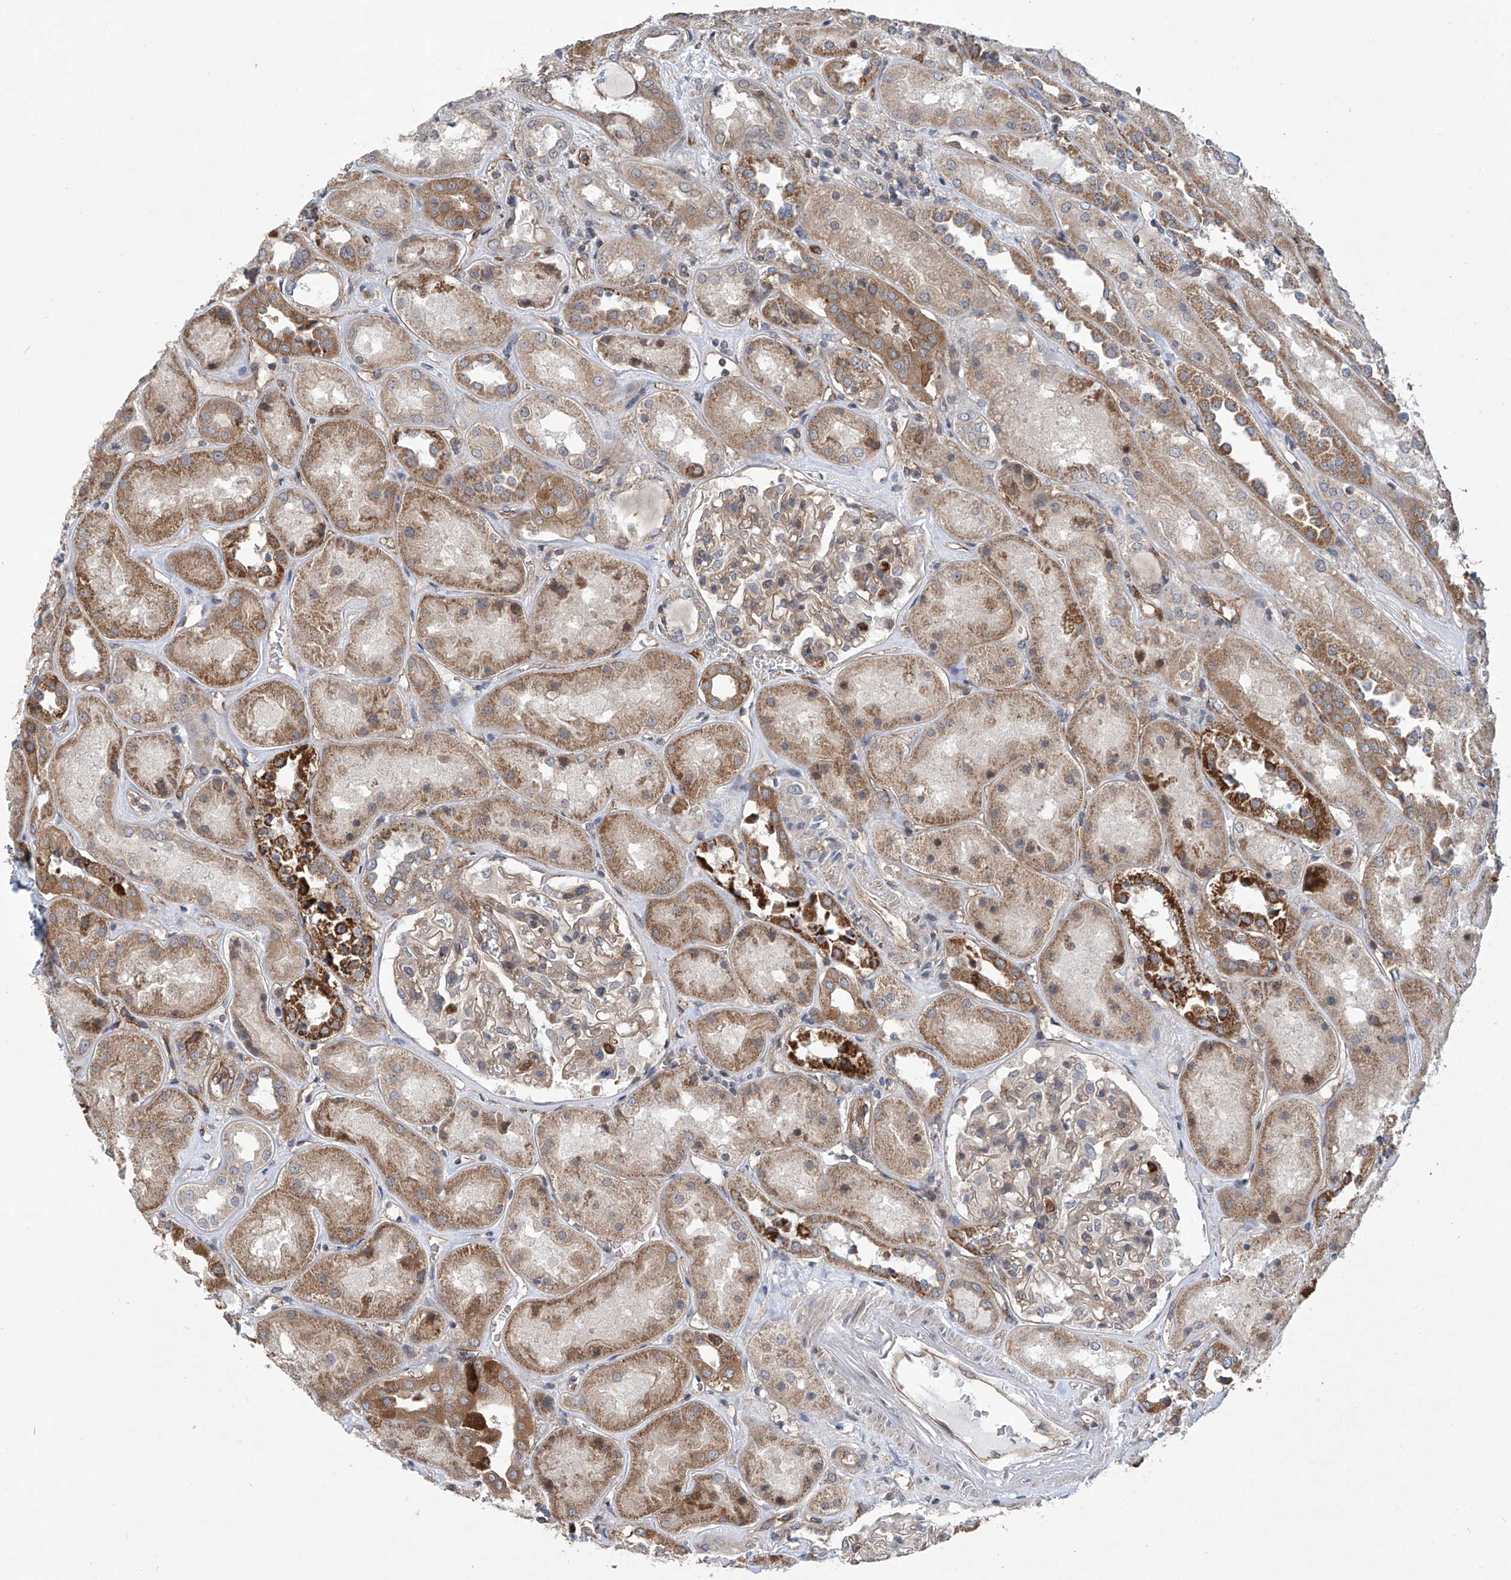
{"staining": {"intensity": "moderate", "quantity": "25%-75%", "location": "cytoplasmic/membranous"}, "tissue": "kidney", "cell_type": "Cells in glomeruli", "image_type": "normal", "snomed": [{"axis": "morphology", "description": "Normal tissue, NOS"}, {"axis": "topography", "description": "Kidney"}], "caption": "Benign kidney shows moderate cytoplasmic/membranous positivity in approximately 25%-75% of cells in glomeruli, visualized by immunohistochemistry.", "gene": "EIF2D", "patient": {"sex": "male", "age": 70}}